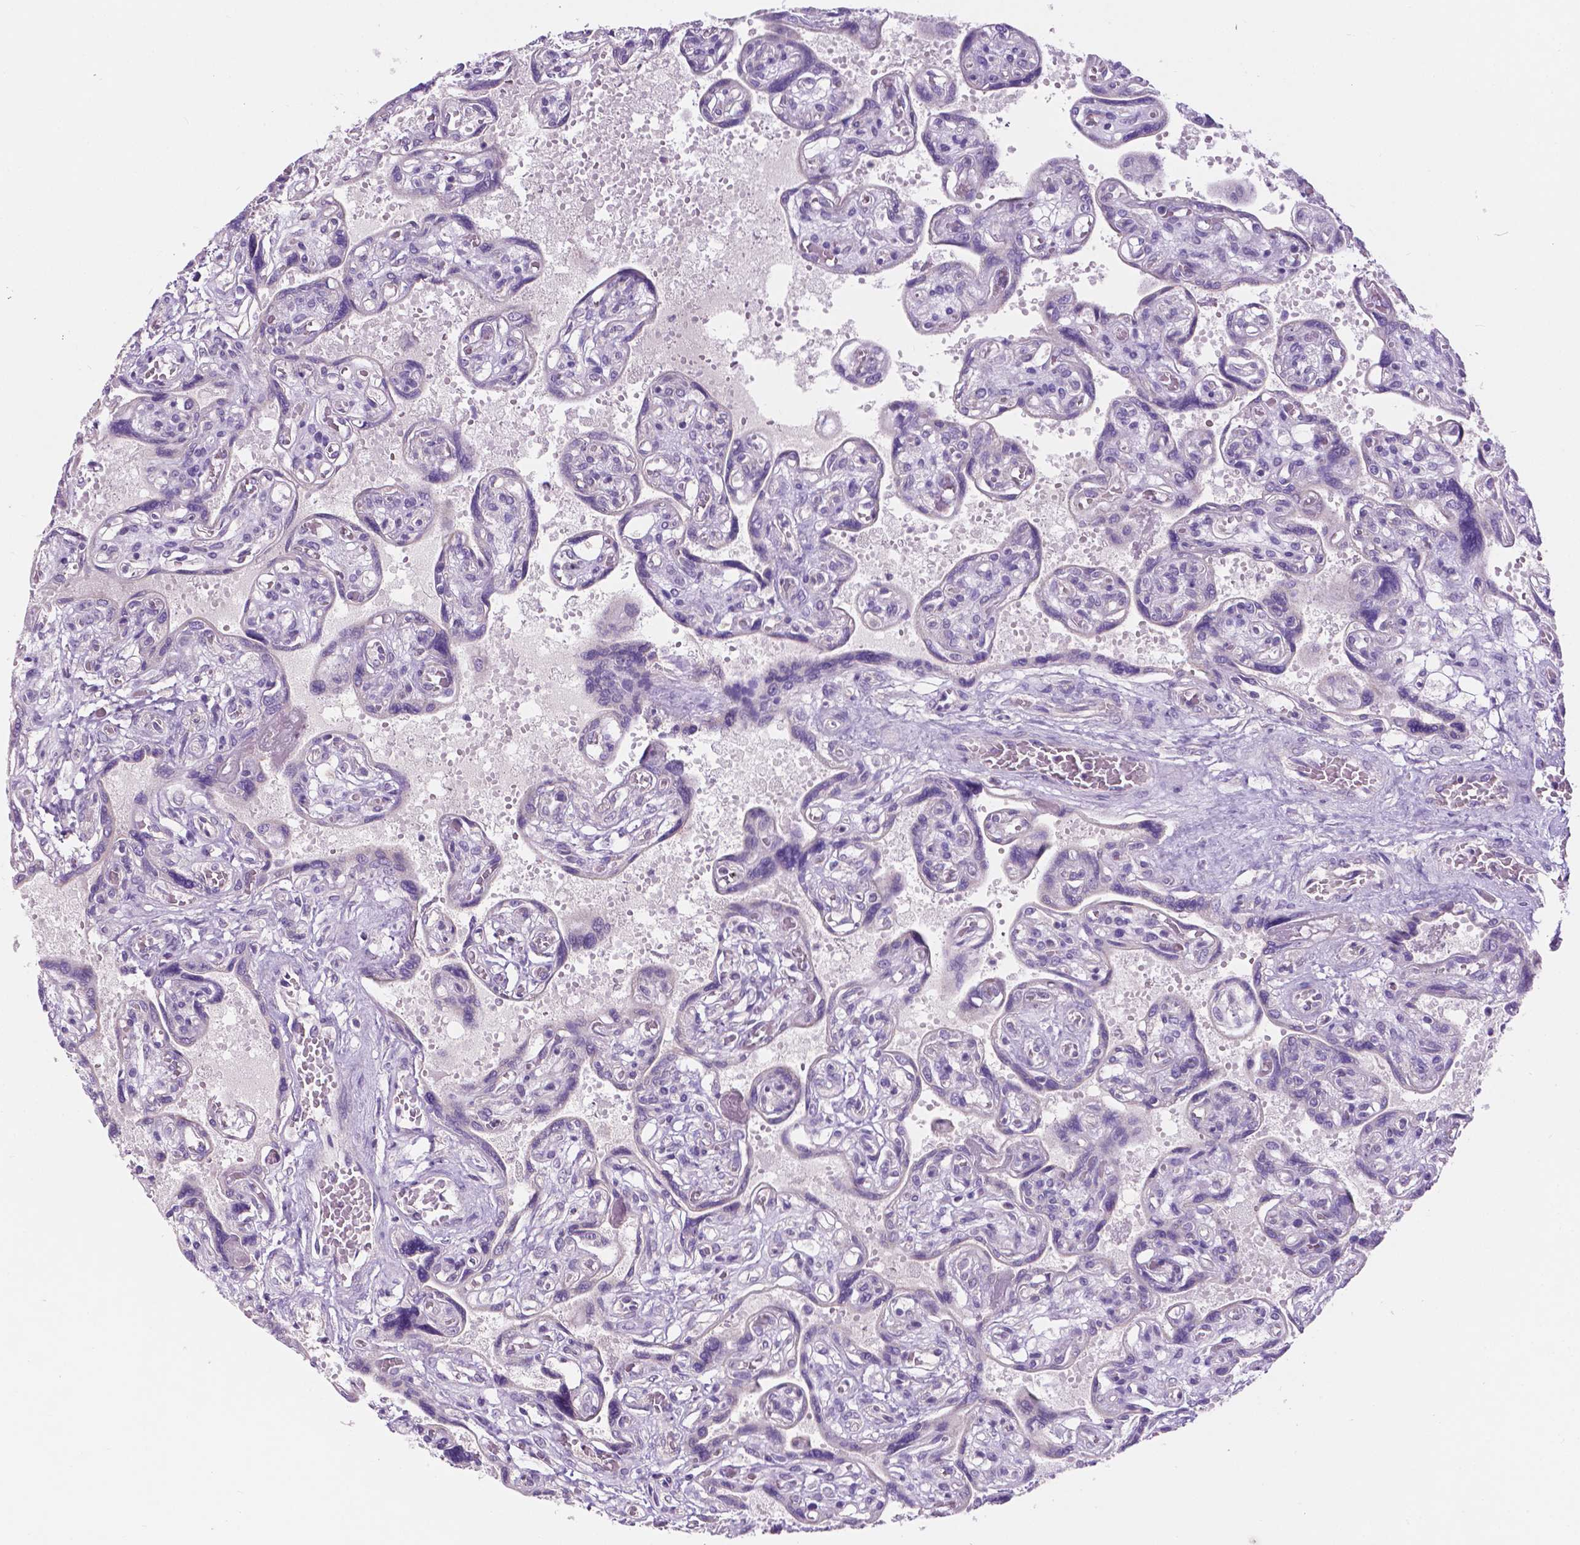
{"staining": {"intensity": "negative", "quantity": "none", "location": "none"}, "tissue": "placenta", "cell_type": "Decidual cells", "image_type": "normal", "snomed": [{"axis": "morphology", "description": "Normal tissue, NOS"}, {"axis": "topography", "description": "Placenta"}], "caption": "This is an immunohistochemistry (IHC) histopathology image of normal human placenta. There is no positivity in decidual cells.", "gene": "FAM50B", "patient": {"sex": "female", "age": 32}}